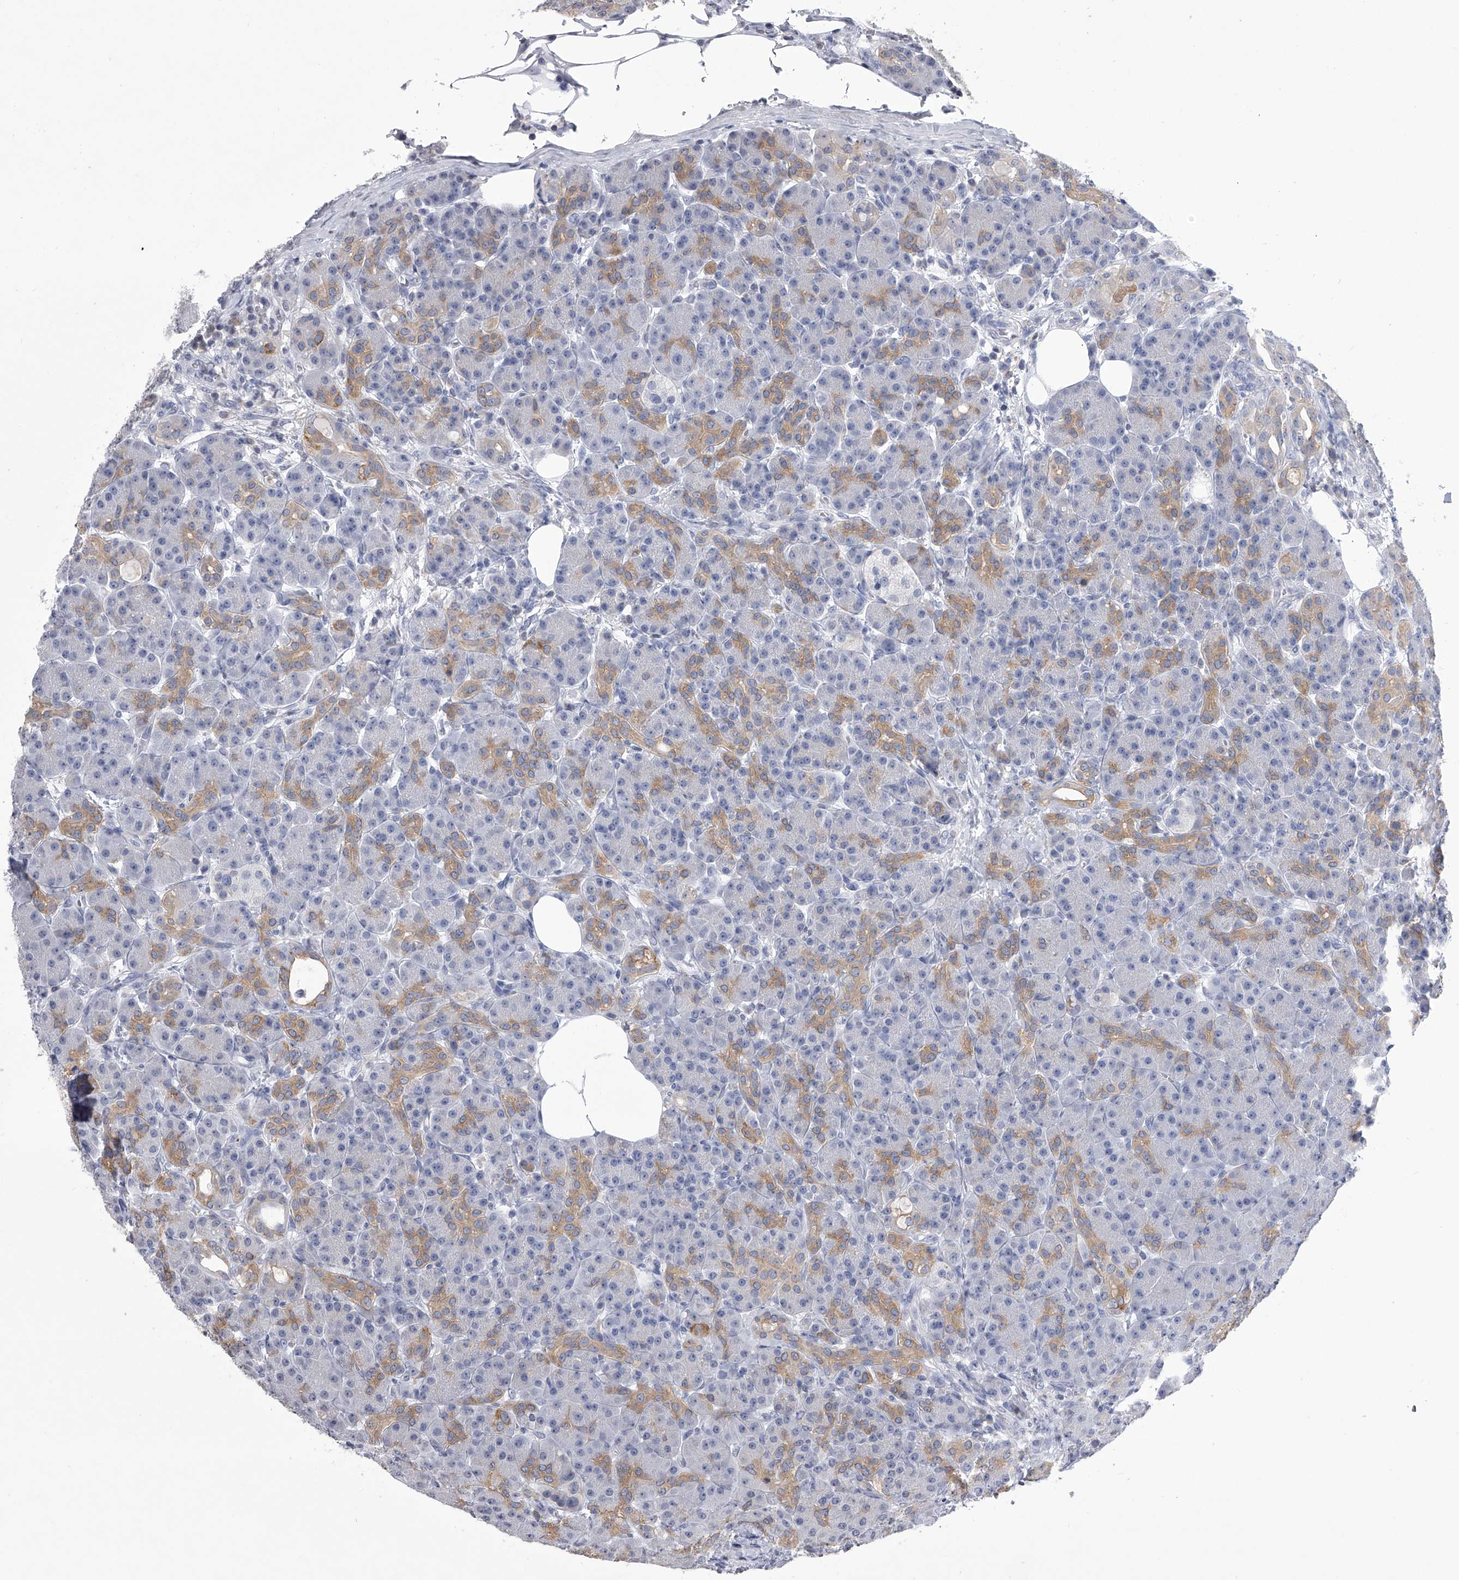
{"staining": {"intensity": "weak", "quantity": "25%-75%", "location": "cytoplasmic/membranous"}, "tissue": "pancreas", "cell_type": "Exocrine glandular cells", "image_type": "normal", "snomed": [{"axis": "morphology", "description": "Normal tissue, NOS"}, {"axis": "topography", "description": "Pancreas"}], "caption": "Immunohistochemistry photomicrograph of normal pancreas: pancreas stained using immunohistochemistry (IHC) shows low levels of weak protein expression localized specifically in the cytoplasmic/membranous of exocrine glandular cells, appearing as a cytoplasmic/membranous brown color.", "gene": "TASP1", "patient": {"sex": "male", "age": 63}}